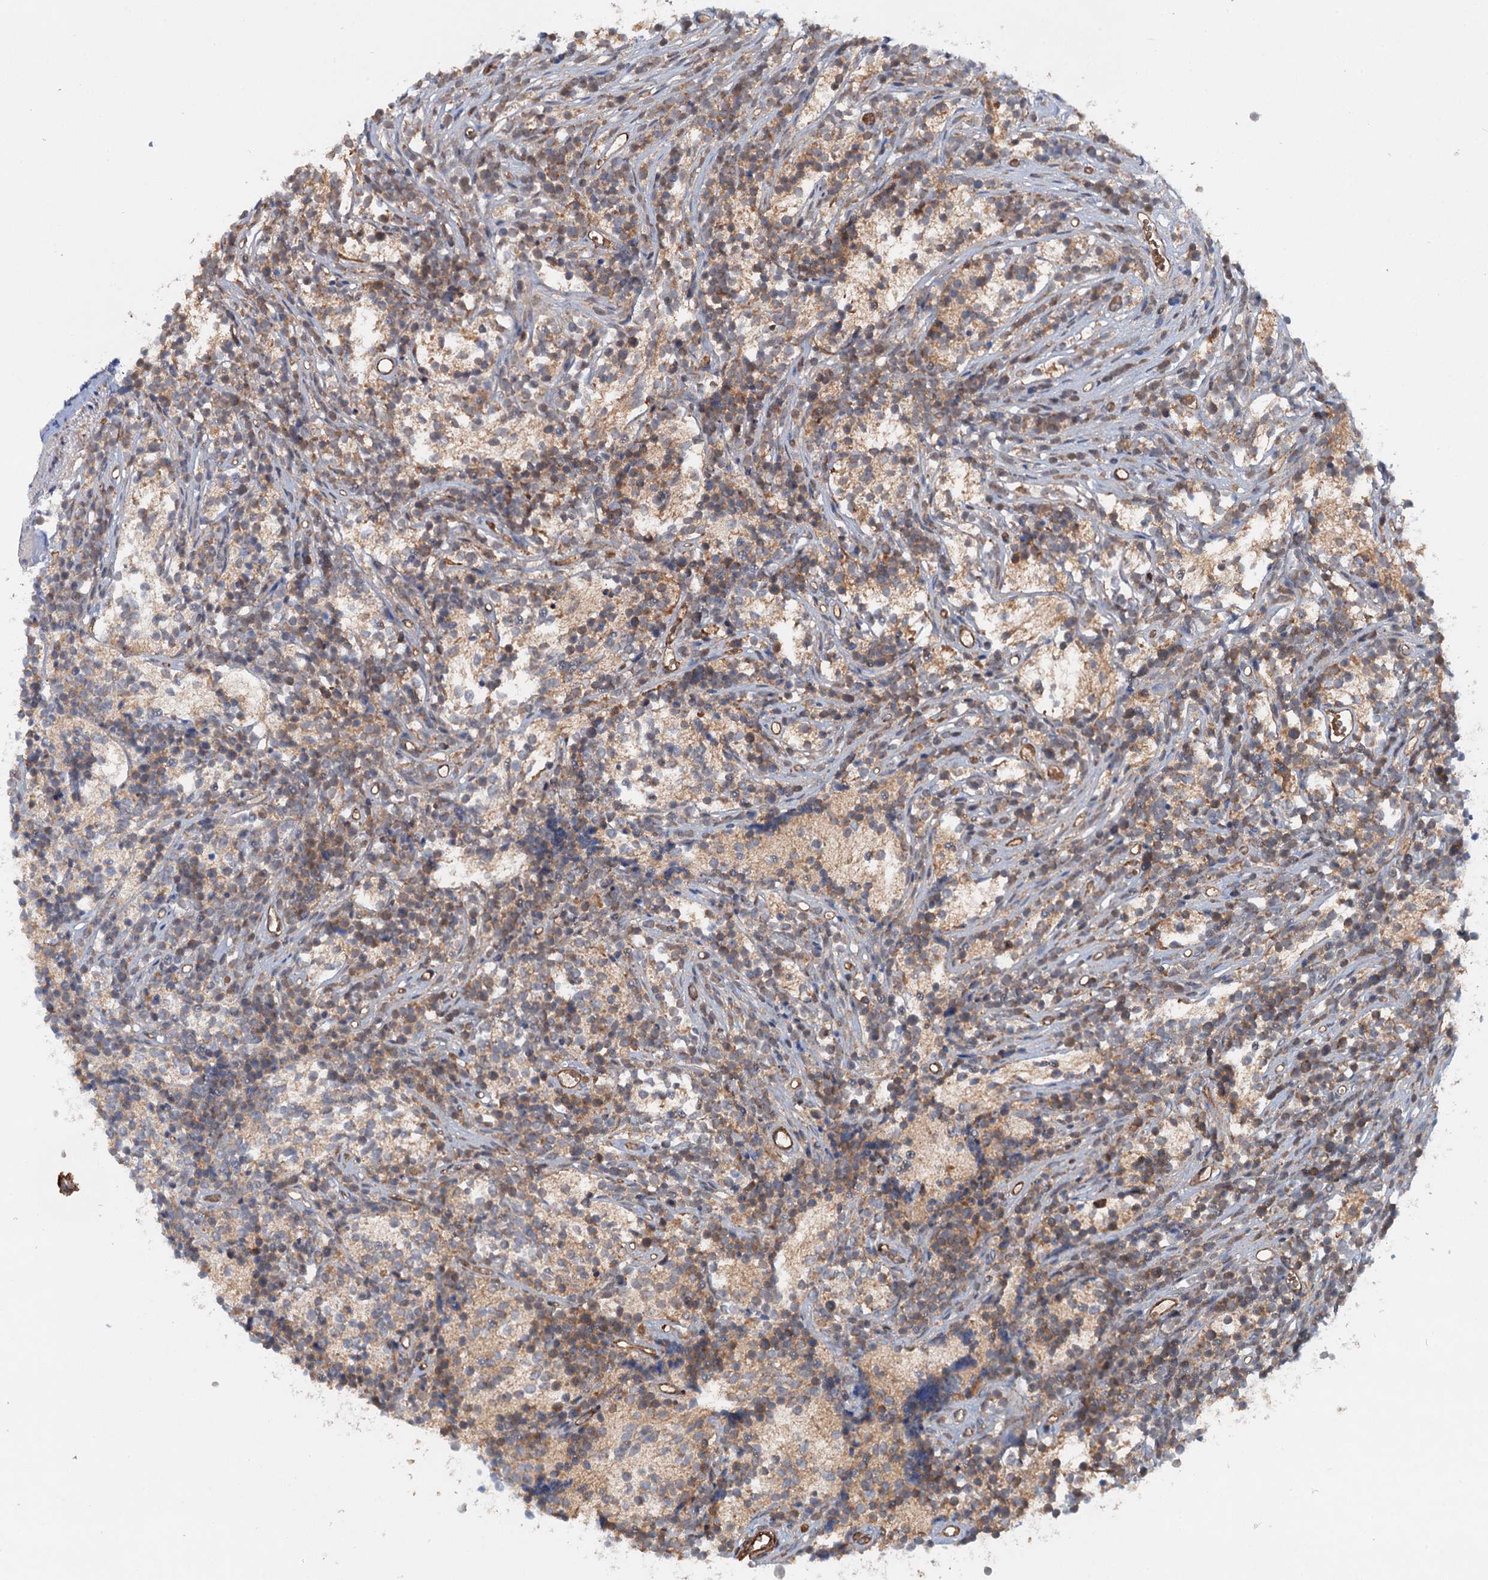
{"staining": {"intensity": "moderate", "quantity": "<25%", "location": "cytoplasmic/membranous"}, "tissue": "glioma", "cell_type": "Tumor cells", "image_type": "cancer", "snomed": [{"axis": "morphology", "description": "Glioma, malignant, Low grade"}, {"axis": "topography", "description": "Brain"}], "caption": "A photomicrograph showing moderate cytoplasmic/membranous positivity in about <25% of tumor cells in glioma, as visualized by brown immunohistochemical staining.", "gene": "ADGRG4", "patient": {"sex": "female", "age": 1}}